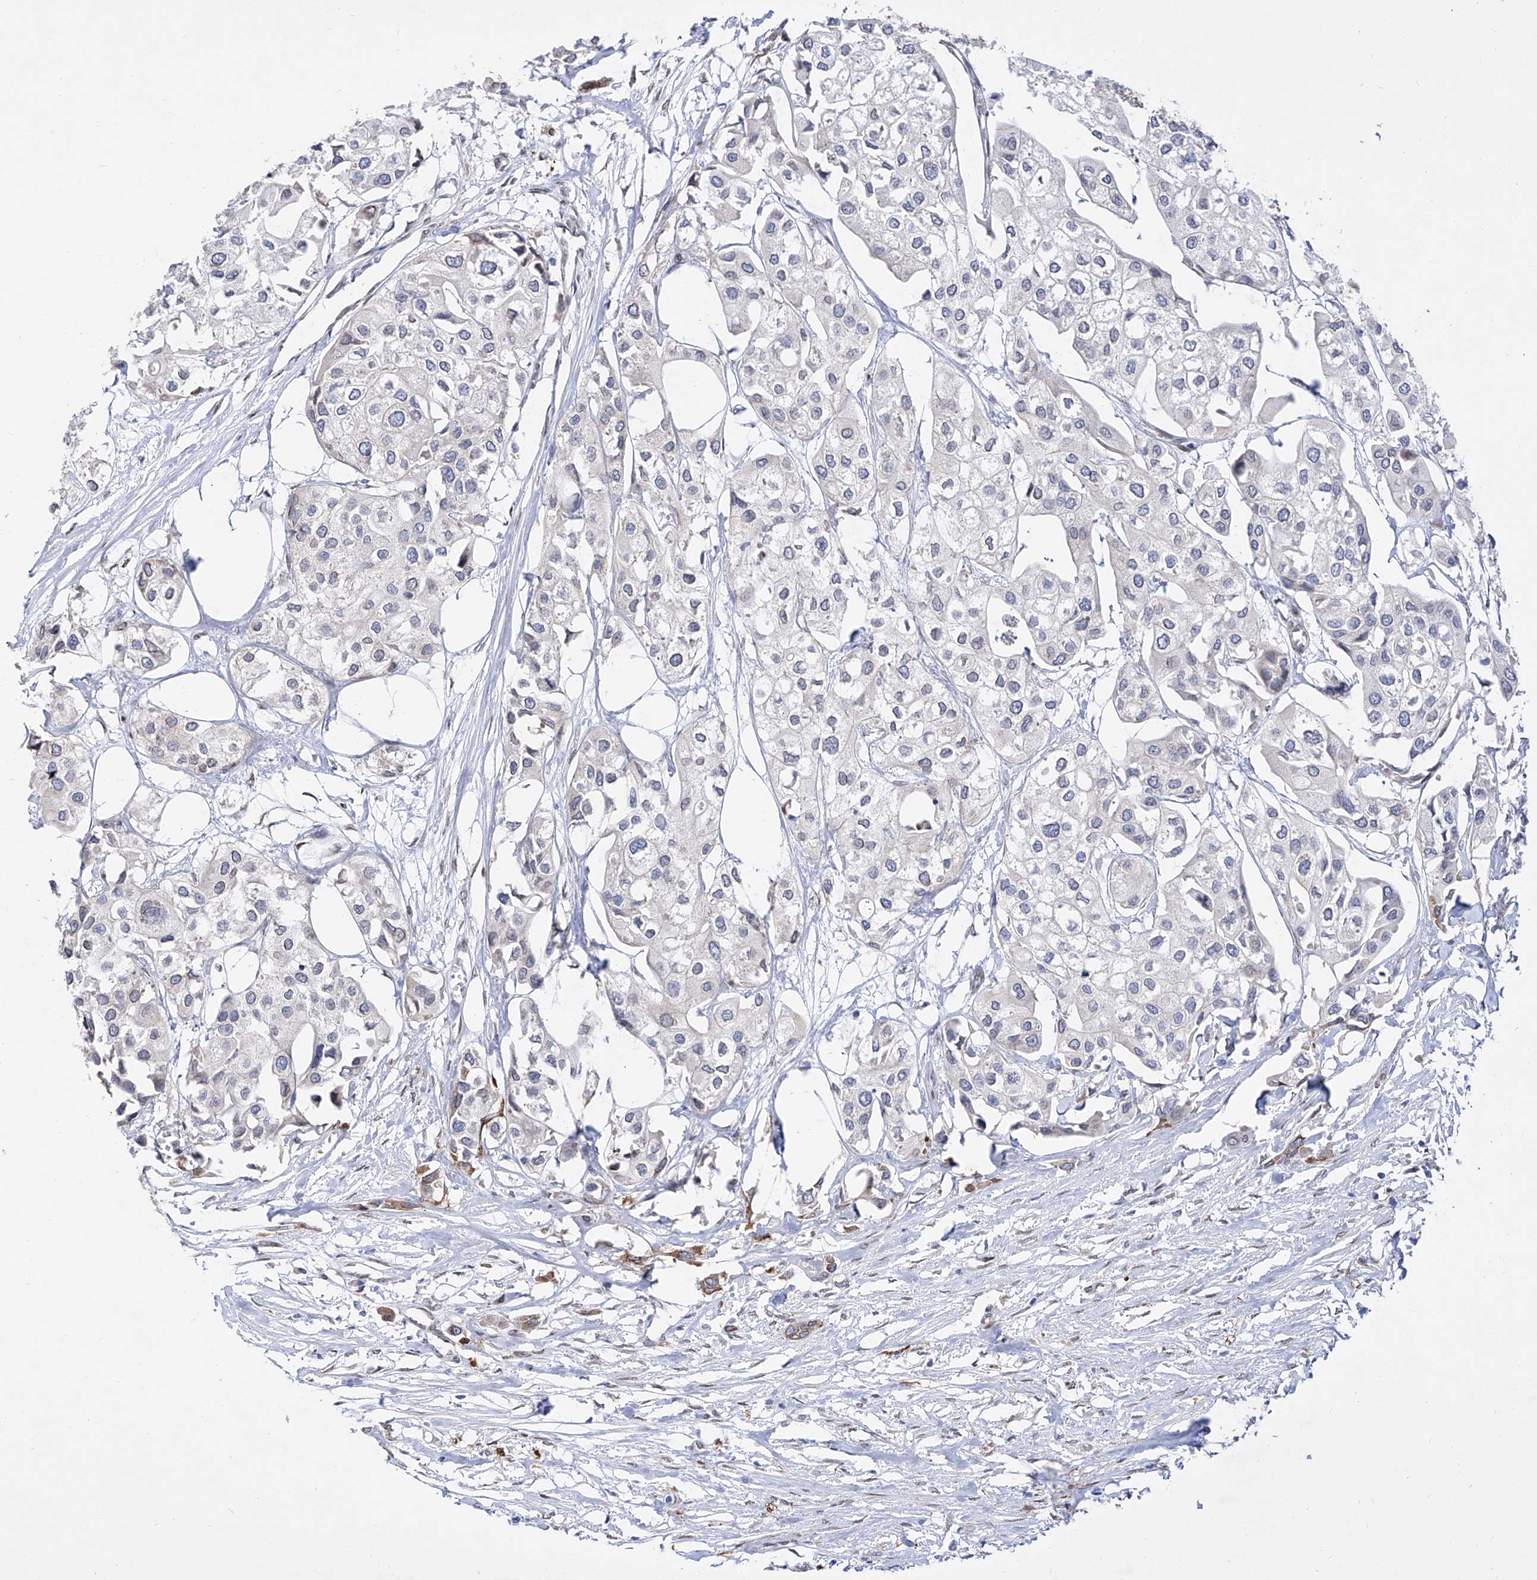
{"staining": {"intensity": "negative", "quantity": "none", "location": "none"}, "tissue": "urothelial cancer", "cell_type": "Tumor cells", "image_type": "cancer", "snomed": [{"axis": "morphology", "description": "Urothelial carcinoma, High grade"}, {"axis": "topography", "description": "Urinary bladder"}], "caption": "Urothelial cancer was stained to show a protein in brown. There is no significant staining in tumor cells.", "gene": "LCLAT1", "patient": {"sex": "male", "age": 64}}